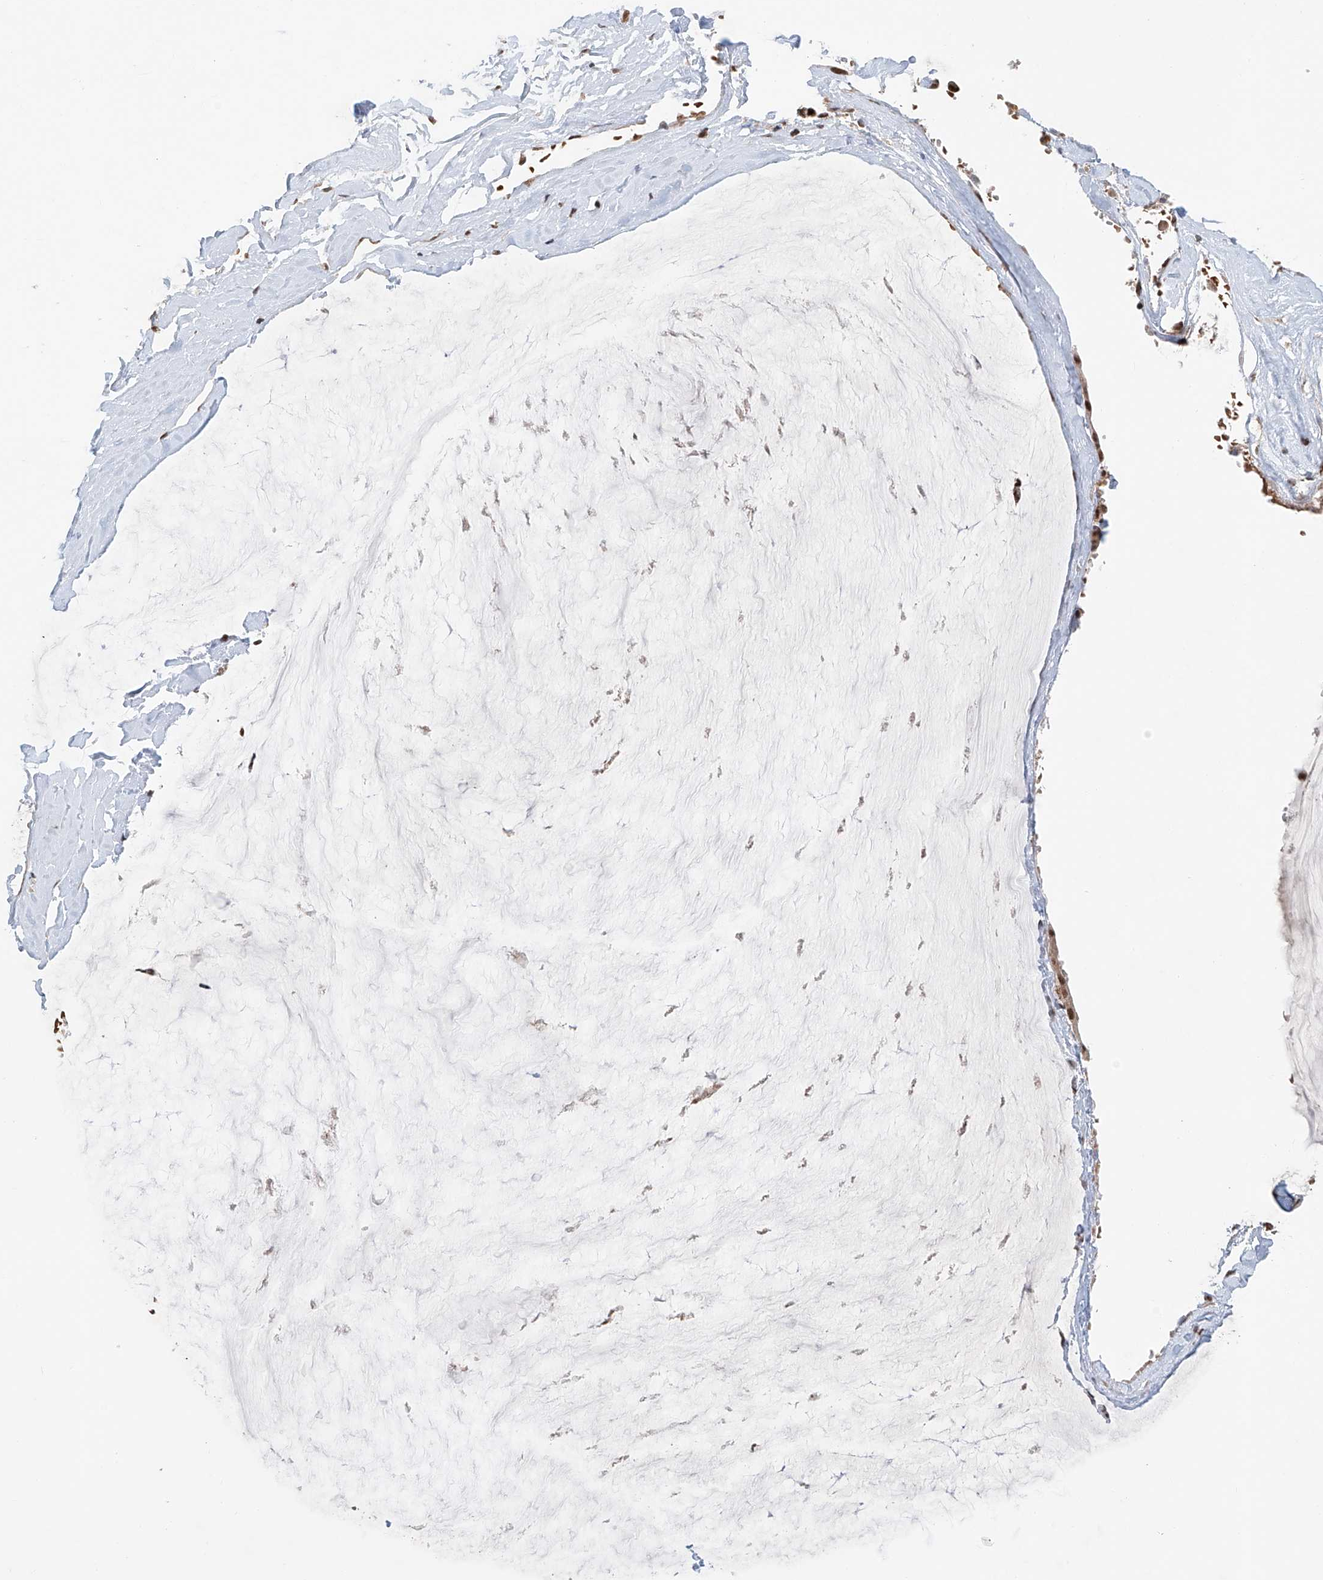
{"staining": {"intensity": "strong", "quantity": ">75%", "location": "cytoplasmic/membranous,nuclear"}, "tissue": "ovarian cancer", "cell_type": "Tumor cells", "image_type": "cancer", "snomed": [{"axis": "morphology", "description": "Cystadenocarcinoma, mucinous, NOS"}, {"axis": "topography", "description": "Ovary"}], "caption": "Immunohistochemical staining of human ovarian cancer demonstrates strong cytoplasmic/membranous and nuclear protein staining in about >75% of tumor cells.", "gene": "ZNF470", "patient": {"sex": "female", "age": 39}}